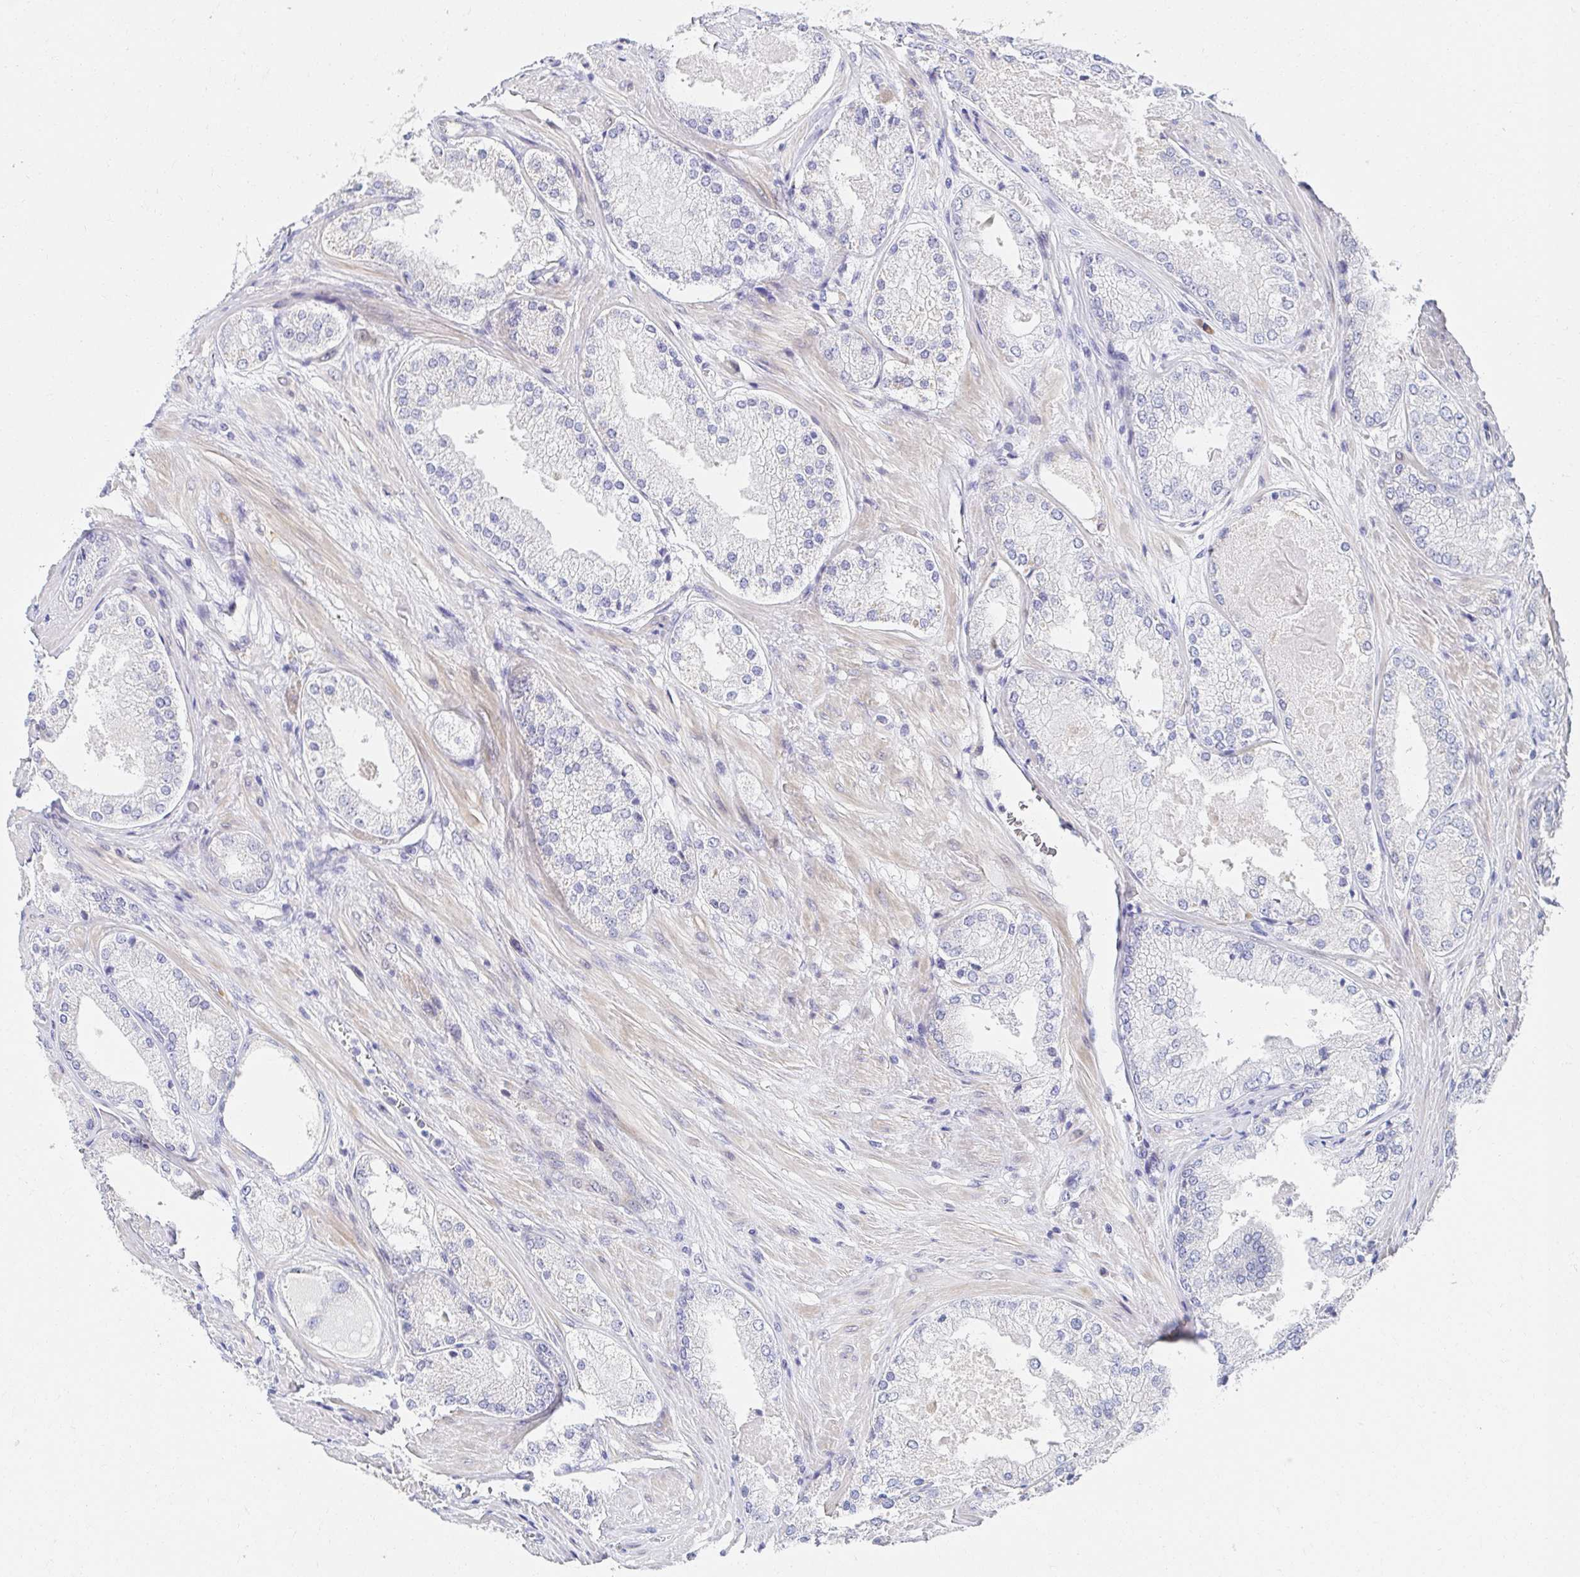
{"staining": {"intensity": "negative", "quantity": "none", "location": "none"}, "tissue": "prostate cancer", "cell_type": "Tumor cells", "image_type": "cancer", "snomed": [{"axis": "morphology", "description": "Adenocarcinoma, Low grade"}, {"axis": "topography", "description": "Prostate"}], "caption": "Adenocarcinoma (low-grade) (prostate) was stained to show a protein in brown. There is no significant expression in tumor cells.", "gene": "AKAP14", "patient": {"sex": "male", "age": 68}}